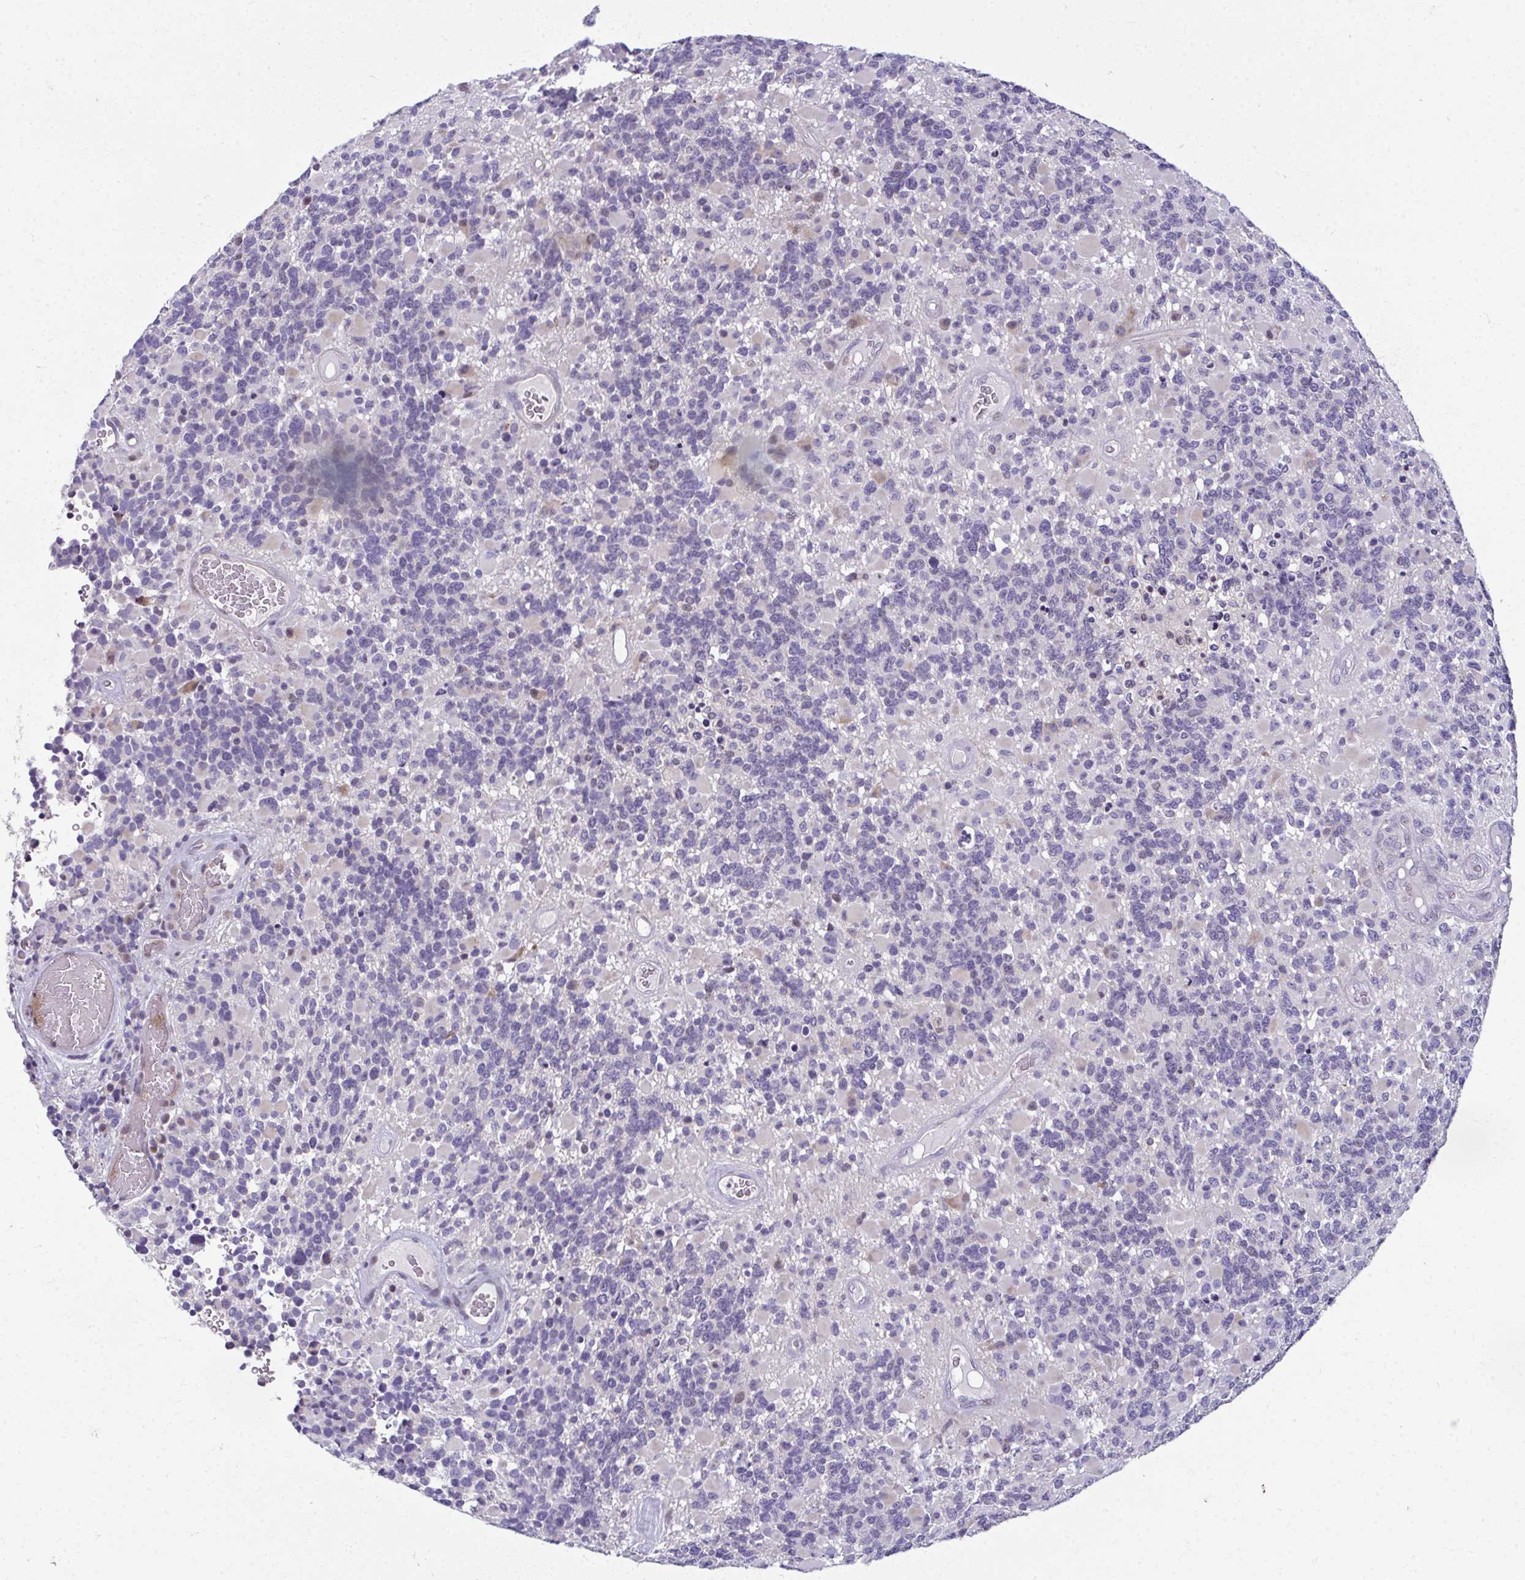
{"staining": {"intensity": "negative", "quantity": "none", "location": "none"}, "tissue": "glioma", "cell_type": "Tumor cells", "image_type": "cancer", "snomed": [{"axis": "morphology", "description": "Glioma, malignant, High grade"}, {"axis": "topography", "description": "Brain"}], "caption": "The histopathology image reveals no significant expression in tumor cells of high-grade glioma (malignant).", "gene": "ODF1", "patient": {"sex": "female", "age": 40}}